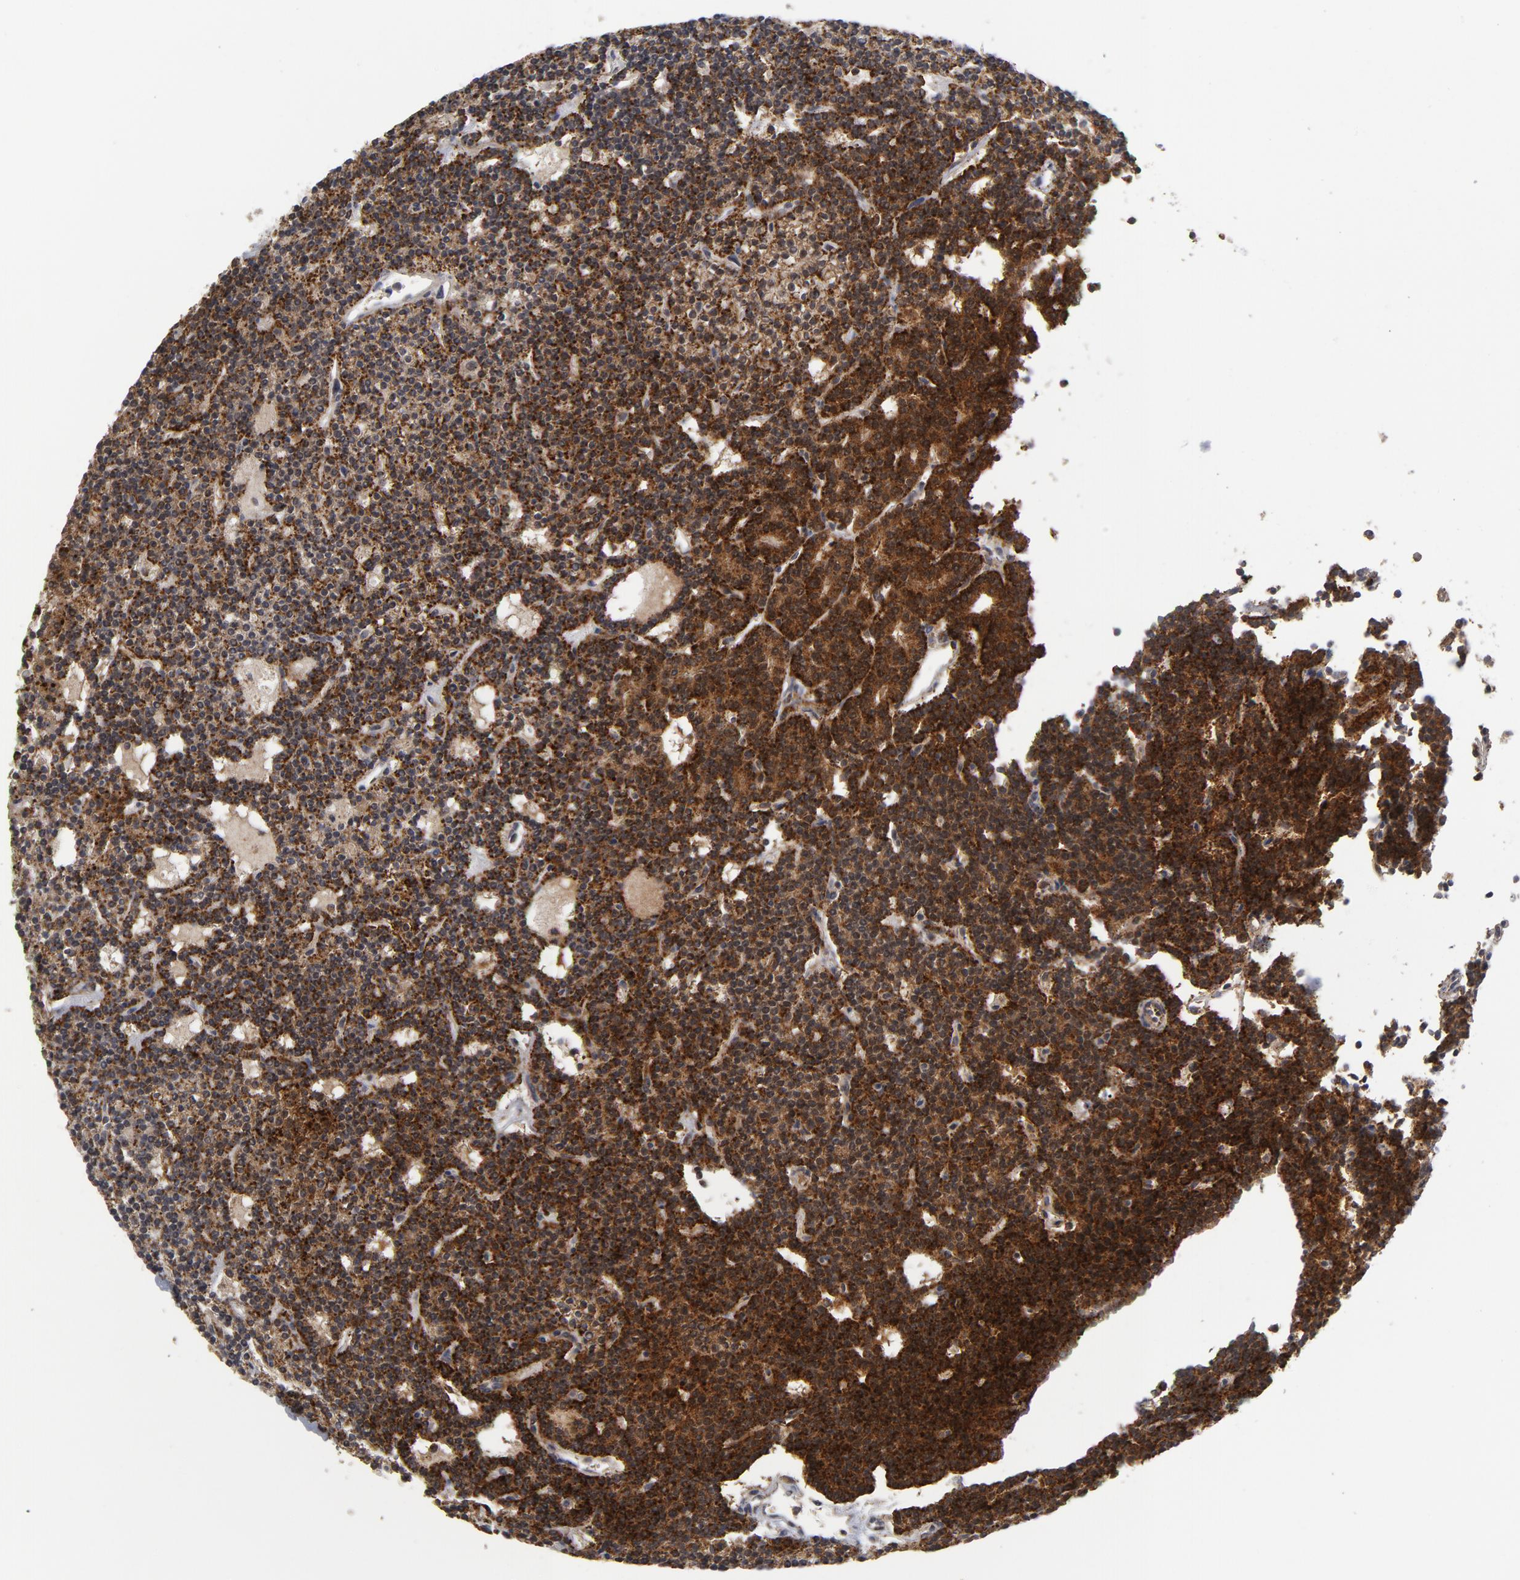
{"staining": {"intensity": "strong", "quantity": ">75%", "location": "cytoplasmic/membranous"}, "tissue": "parathyroid gland", "cell_type": "Glandular cells", "image_type": "normal", "snomed": [{"axis": "morphology", "description": "Normal tissue, NOS"}, {"axis": "topography", "description": "Parathyroid gland"}], "caption": "Protein positivity by immunohistochemistry (IHC) demonstrates strong cytoplasmic/membranous positivity in about >75% of glandular cells in unremarkable parathyroid gland.", "gene": "AKT2", "patient": {"sex": "female", "age": 45}}